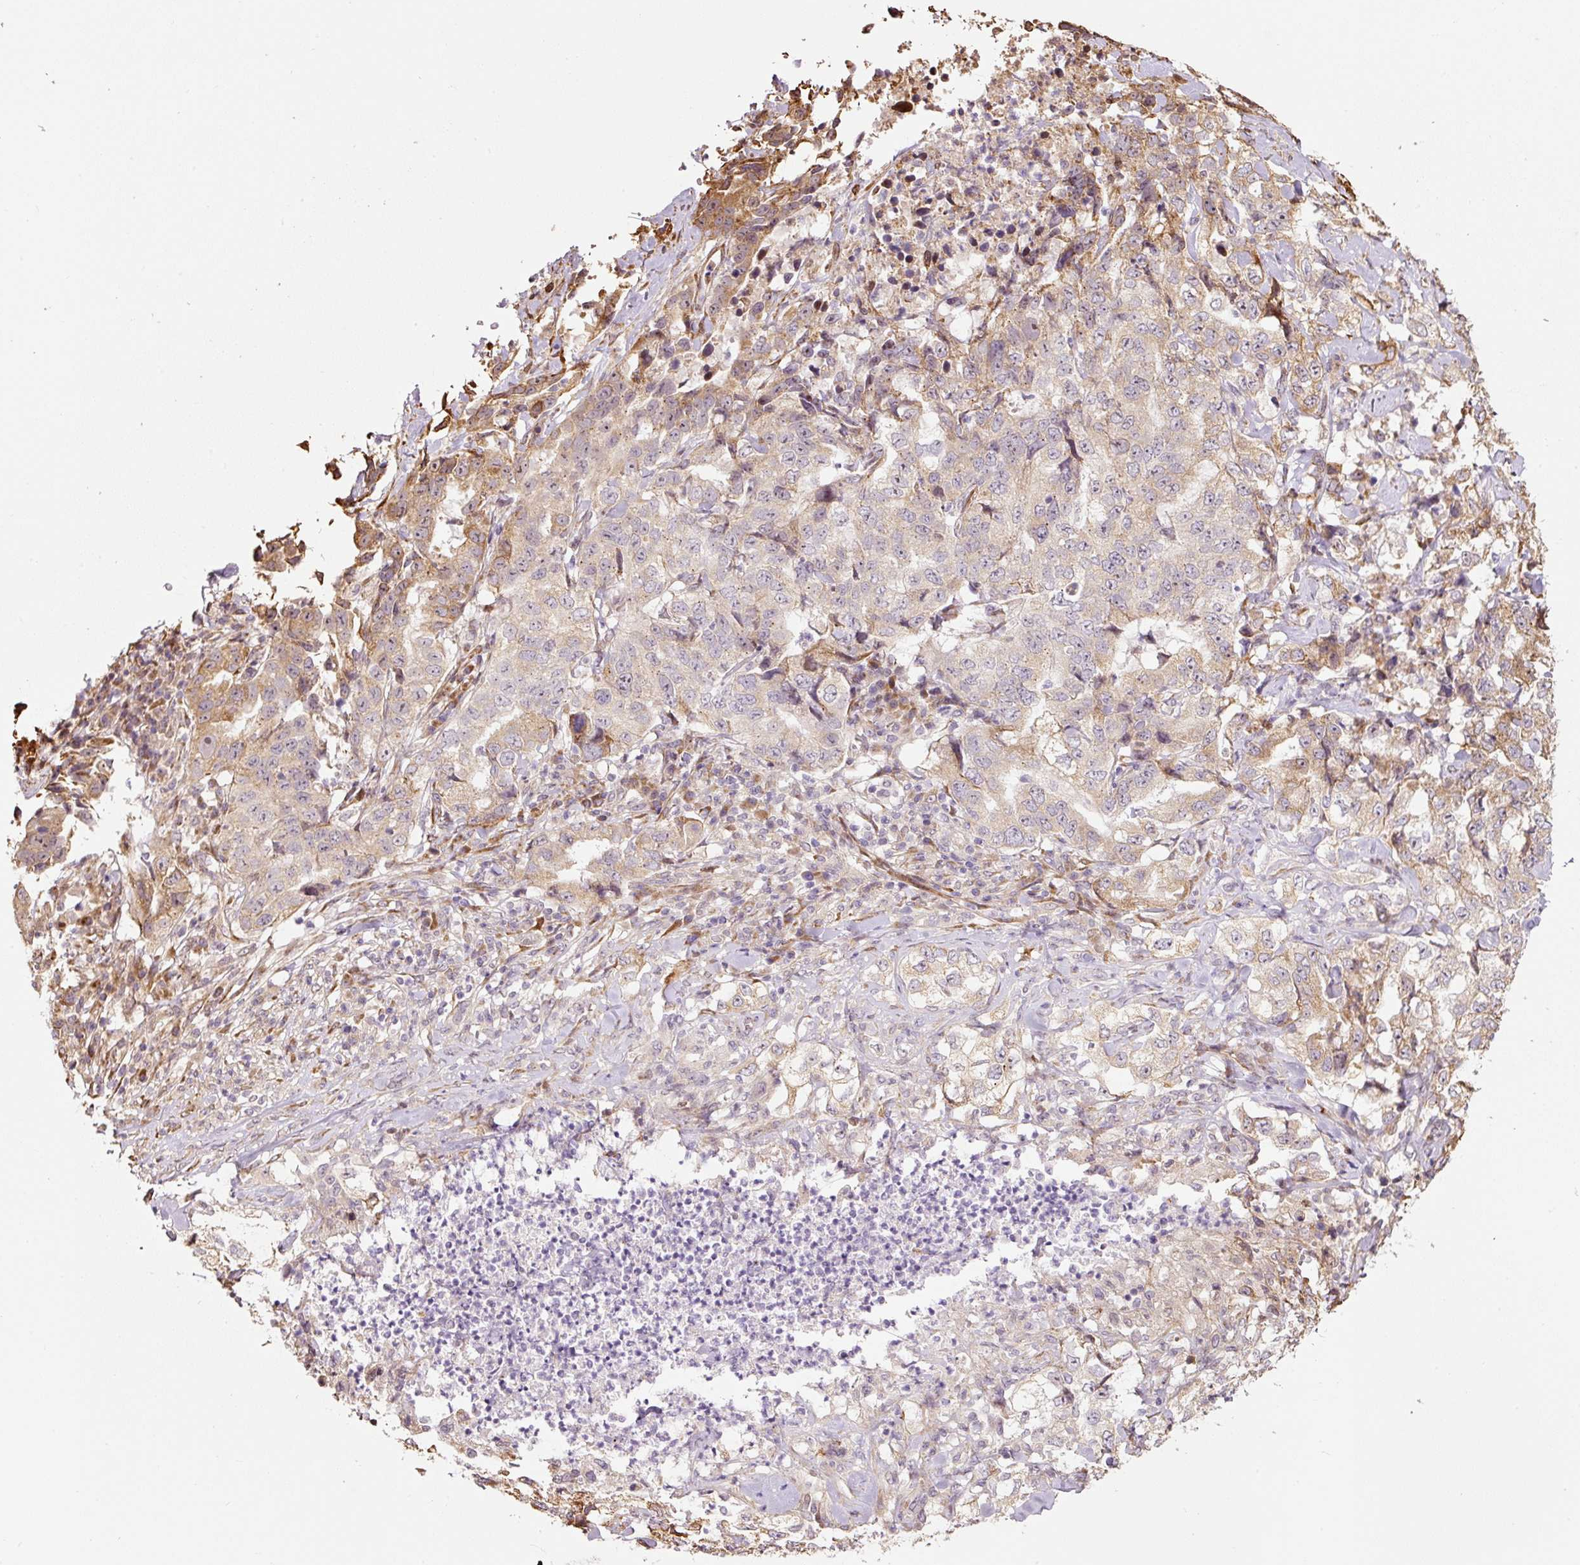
{"staining": {"intensity": "weak", "quantity": "<25%", "location": "cytoplasmic/membranous"}, "tissue": "lung cancer", "cell_type": "Tumor cells", "image_type": "cancer", "snomed": [{"axis": "morphology", "description": "Adenocarcinoma, NOS"}, {"axis": "topography", "description": "Lung"}], "caption": "An IHC micrograph of lung adenocarcinoma is shown. There is no staining in tumor cells of lung adenocarcinoma.", "gene": "ETF1", "patient": {"sex": "female", "age": 51}}